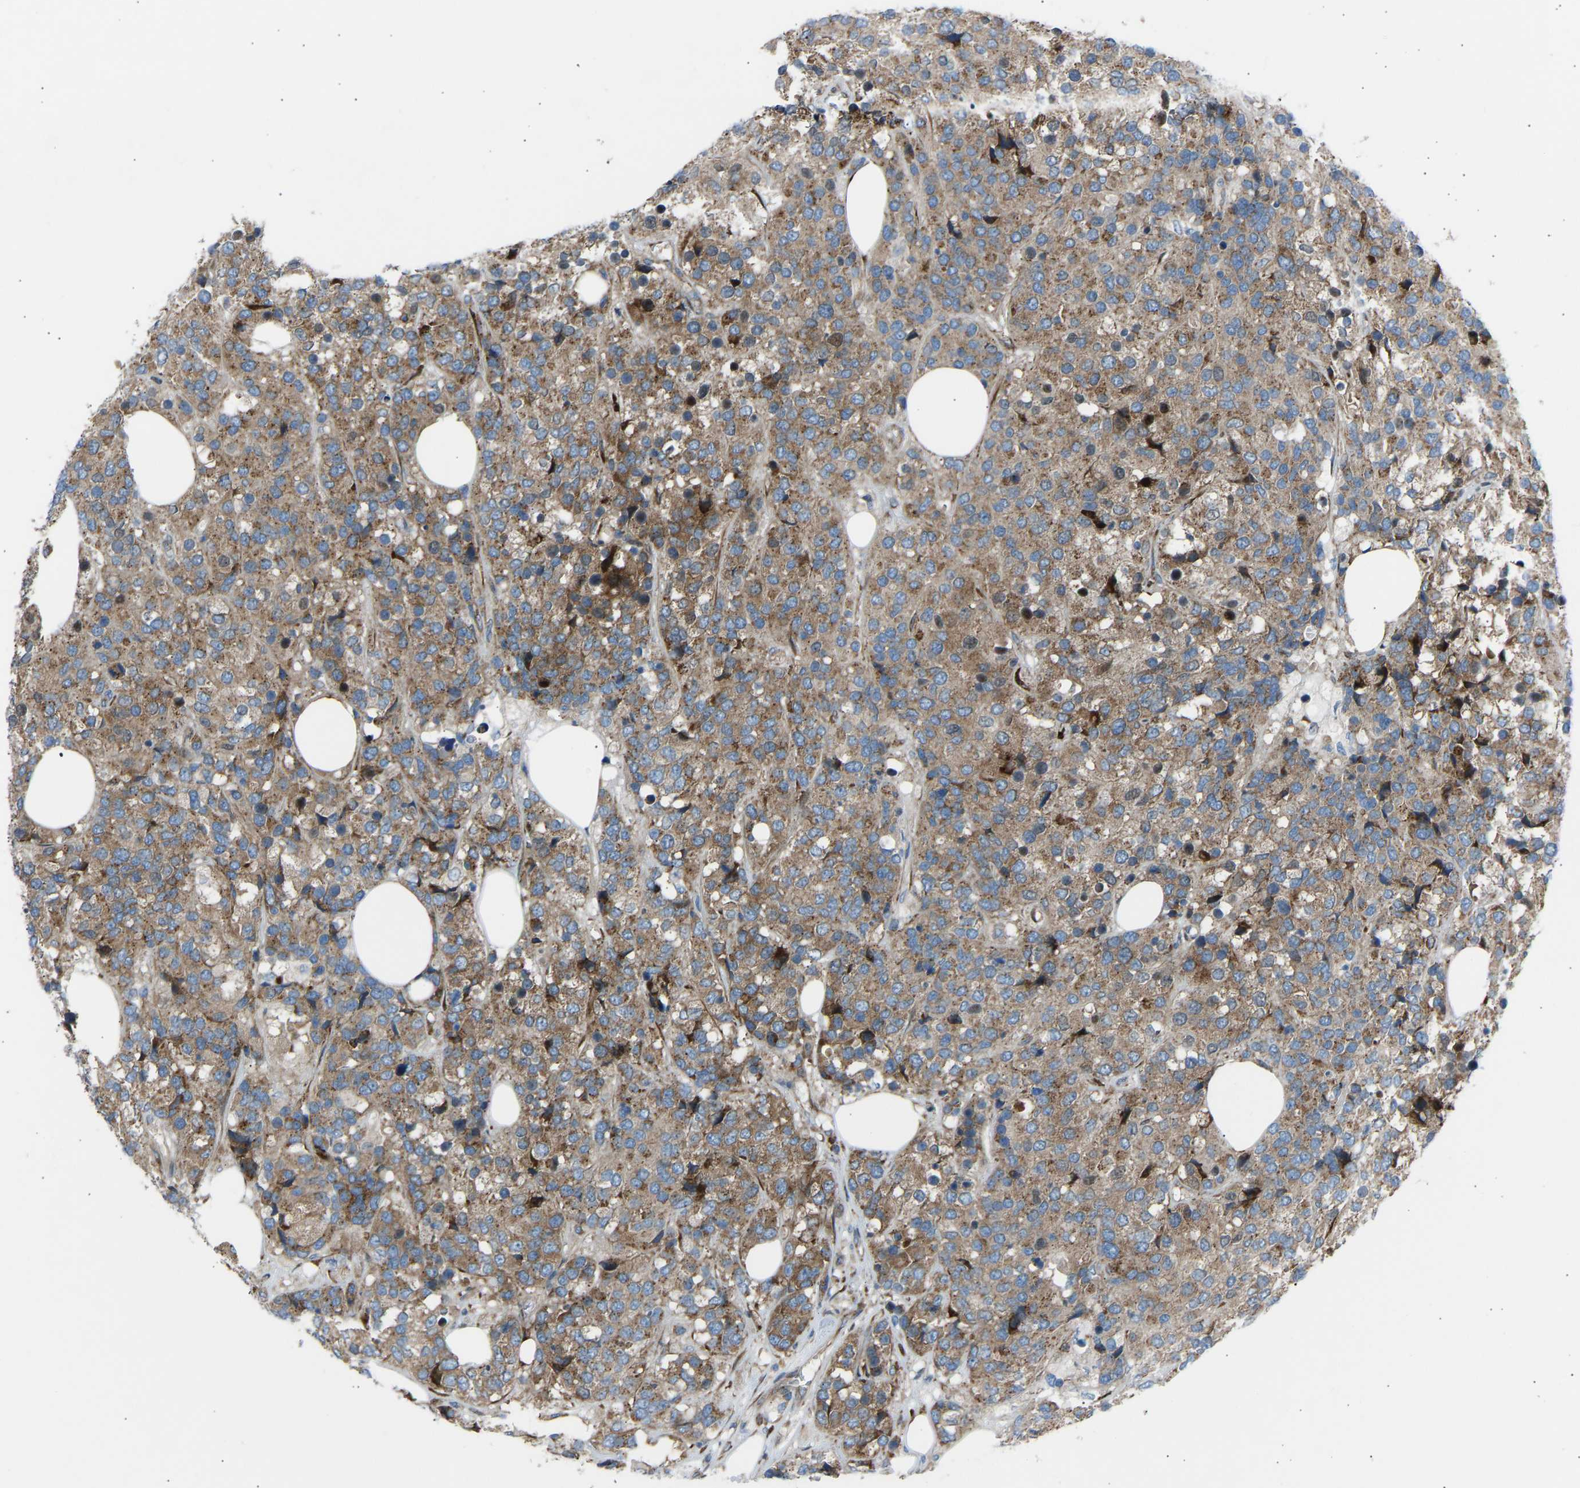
{"staining": {"intensity": "moderate", "quantity": ">75%", "location": "cytoplasmic/membranous"}, "tissue": "breast cancer", "cell_type": "Tumor cells", "image_type": "cancer", "snomed": [{"axis": "morphology", "description": "Lobular carcinoma"}, {"axis": "topography", "description": "Breast"}], "caption": "Brown immunohistochemical staining in breast cancer (lobular carcinoma) exhibits moderate cytoplasmic/membranous positivity in approximately >75% of tumor cells. Nuclei are stained in blue.", "gene": "VPS41", "patient": {"sex": "female", "age": 59}}